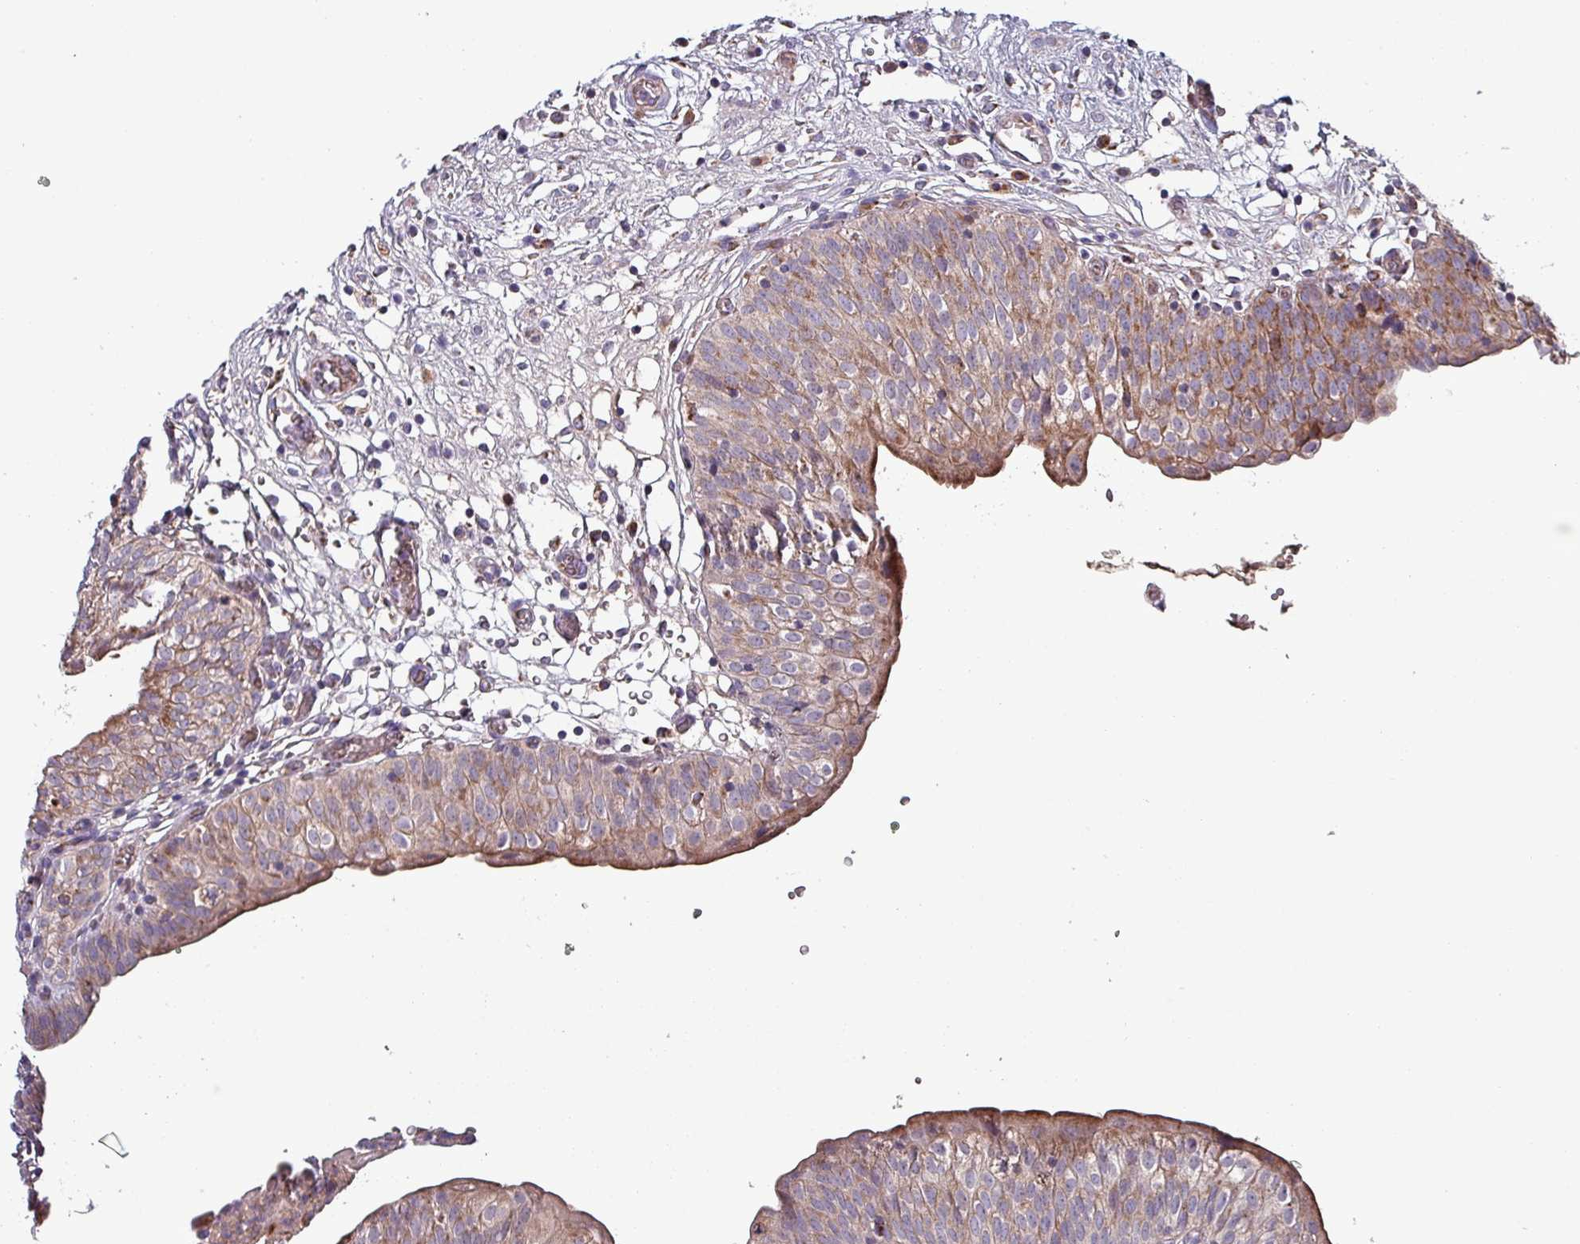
{"staining": {"intensity": "moderate", "quantity": ">75%", "location": "cytoplasmic/membranous"}, "tissue": "urinary bladder", "cell_type": "Urothelial cells", "image_type": "normal", "snomed": [{"axis": "morphology", "description": "Normal tissue, NOS"}, {"axis": "topography", "description": "Urinary bladder"}], "caption": "Protein expression analysis of unremarkable urinary bladder shows moderate cytoplasmic/membranous positivity in approximately >75% of urothelial cells.", "gene": "ZNF322", "patient": {"sex": "male", "age": 55}}